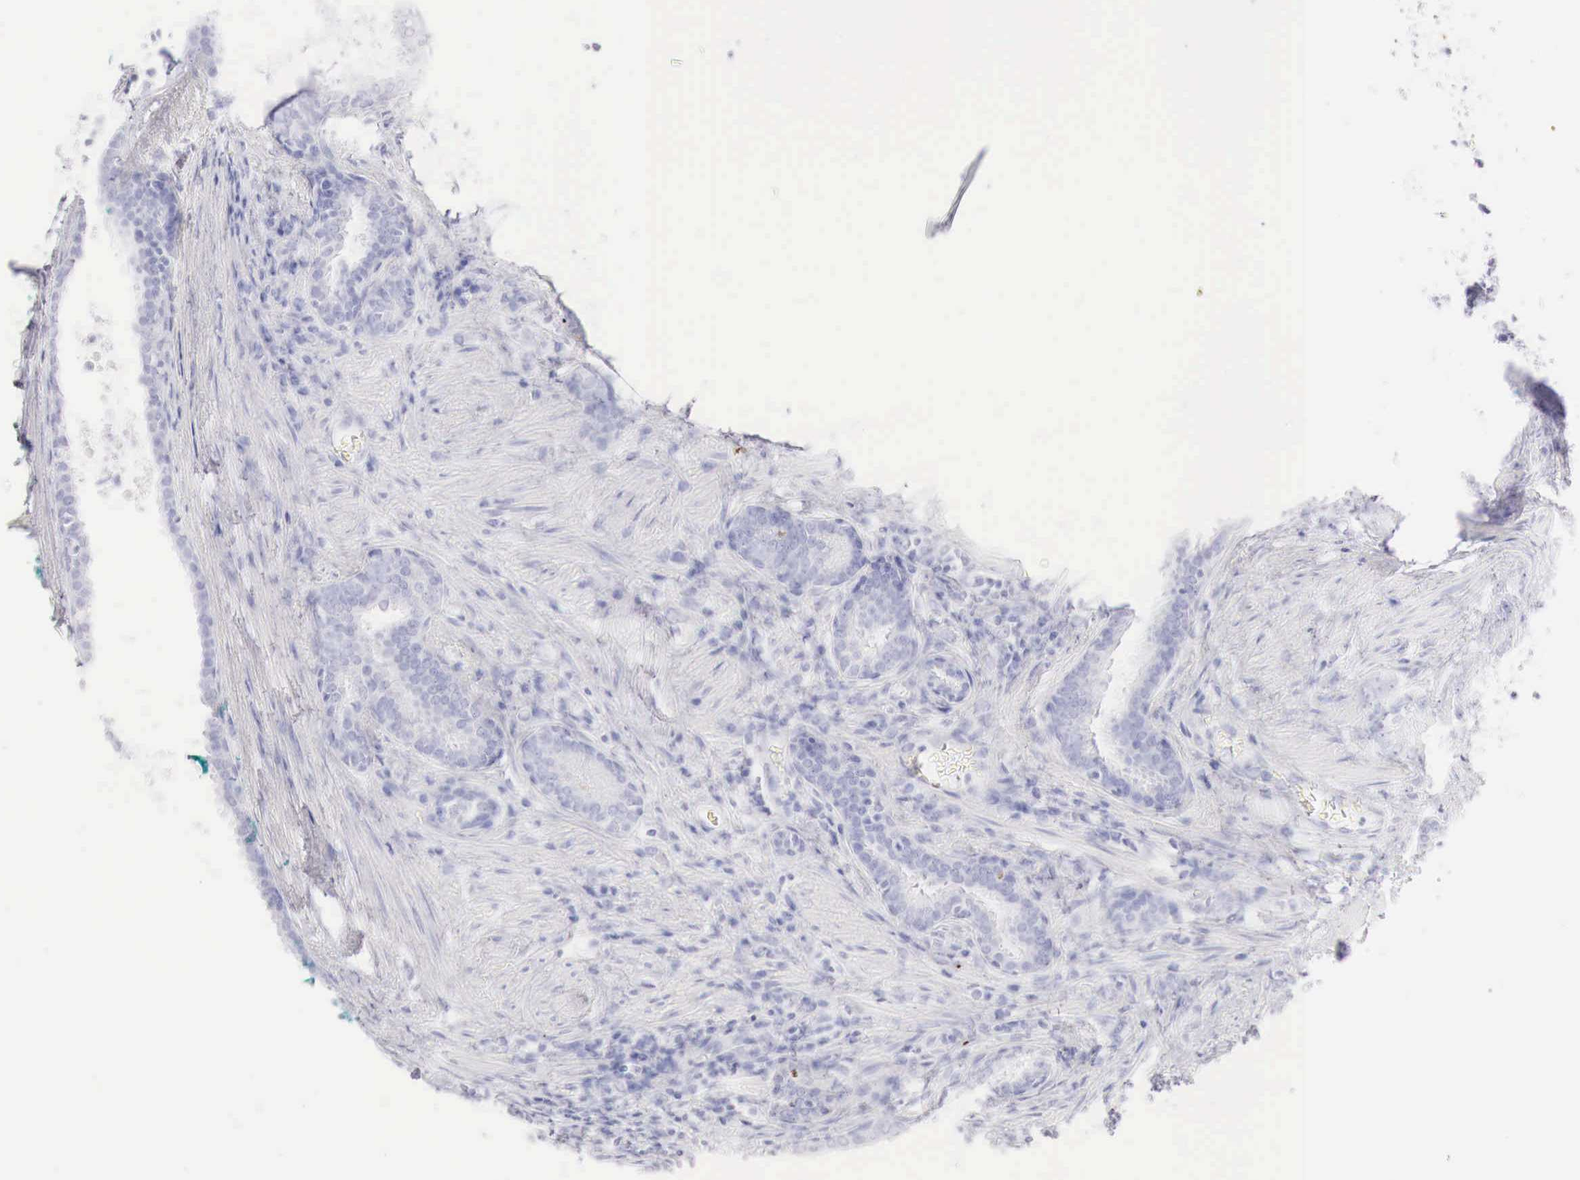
{"staining": {"intensity": "negative", "quantity": "none", "location": "none"}, "tissue": "prostate cancer", "cell_type": "Tumor cells", "image_type": "cancer", "snomed": [{"axis": "morphology", "description": "Adenocarcinoma, Medium grade"}, {"axis": "topography", "description": "Prostate"}], "caption": "An image of medium-grade adenocarcinoma (prostate) stained for a protein displays no brown staining in tumor cells.", "gene": "INHA", "patient": {"sex": "male", "age": 68}}